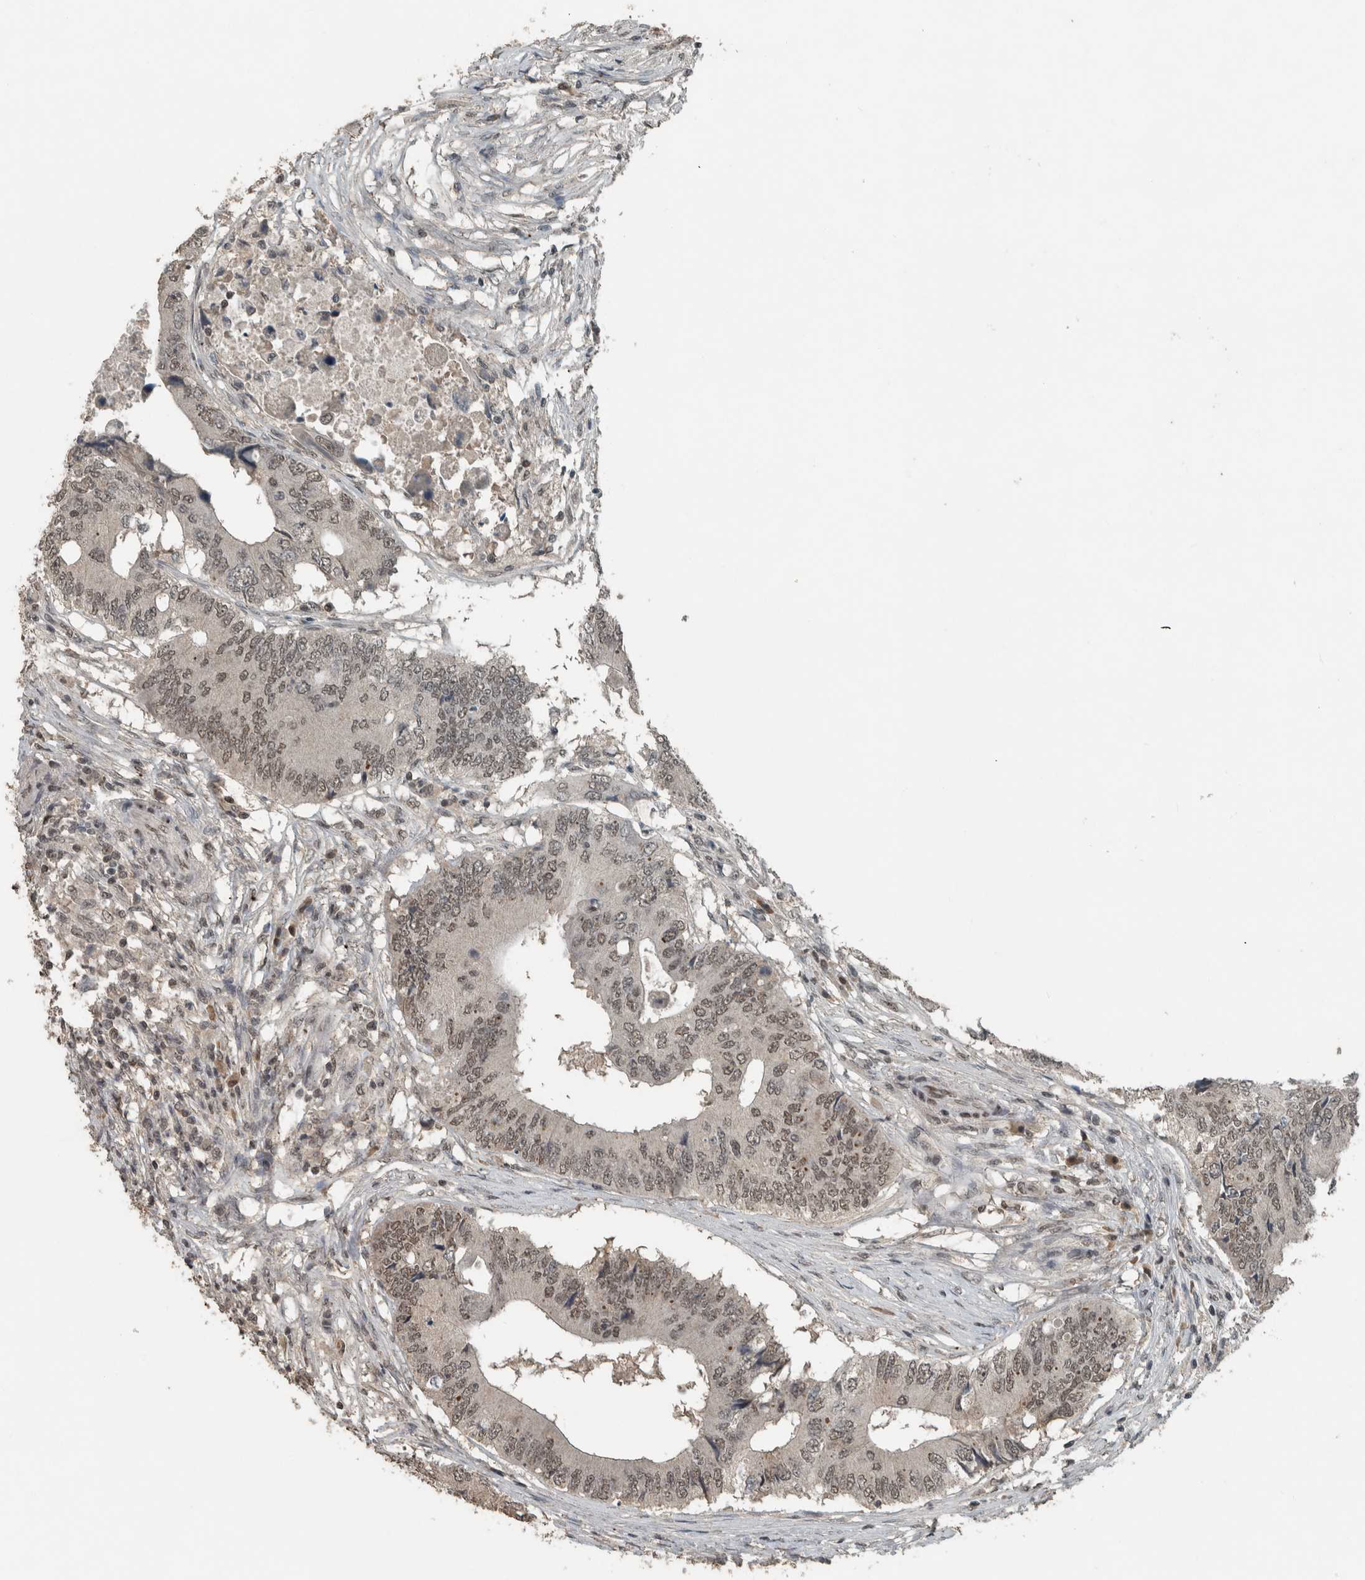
{"staining": {"intensity": "weak", "quantity": ">75%", "location": "nuclear"}, "tissue": "colorectal cancer", "cell_type": "Tumor cells", "image_type": "cancer", "snomed": [{"axis": "morphology", "description": "Adenocarcinoma, NOS"}, {"axis": "topography", "description": "Colon"}], "caption": "Colorectal adenocarcinoma stained with a protein marker displays weak staining in tumor cells.", "gene": "ZNF24", "patient": {"sex": "male", "age": 71}}